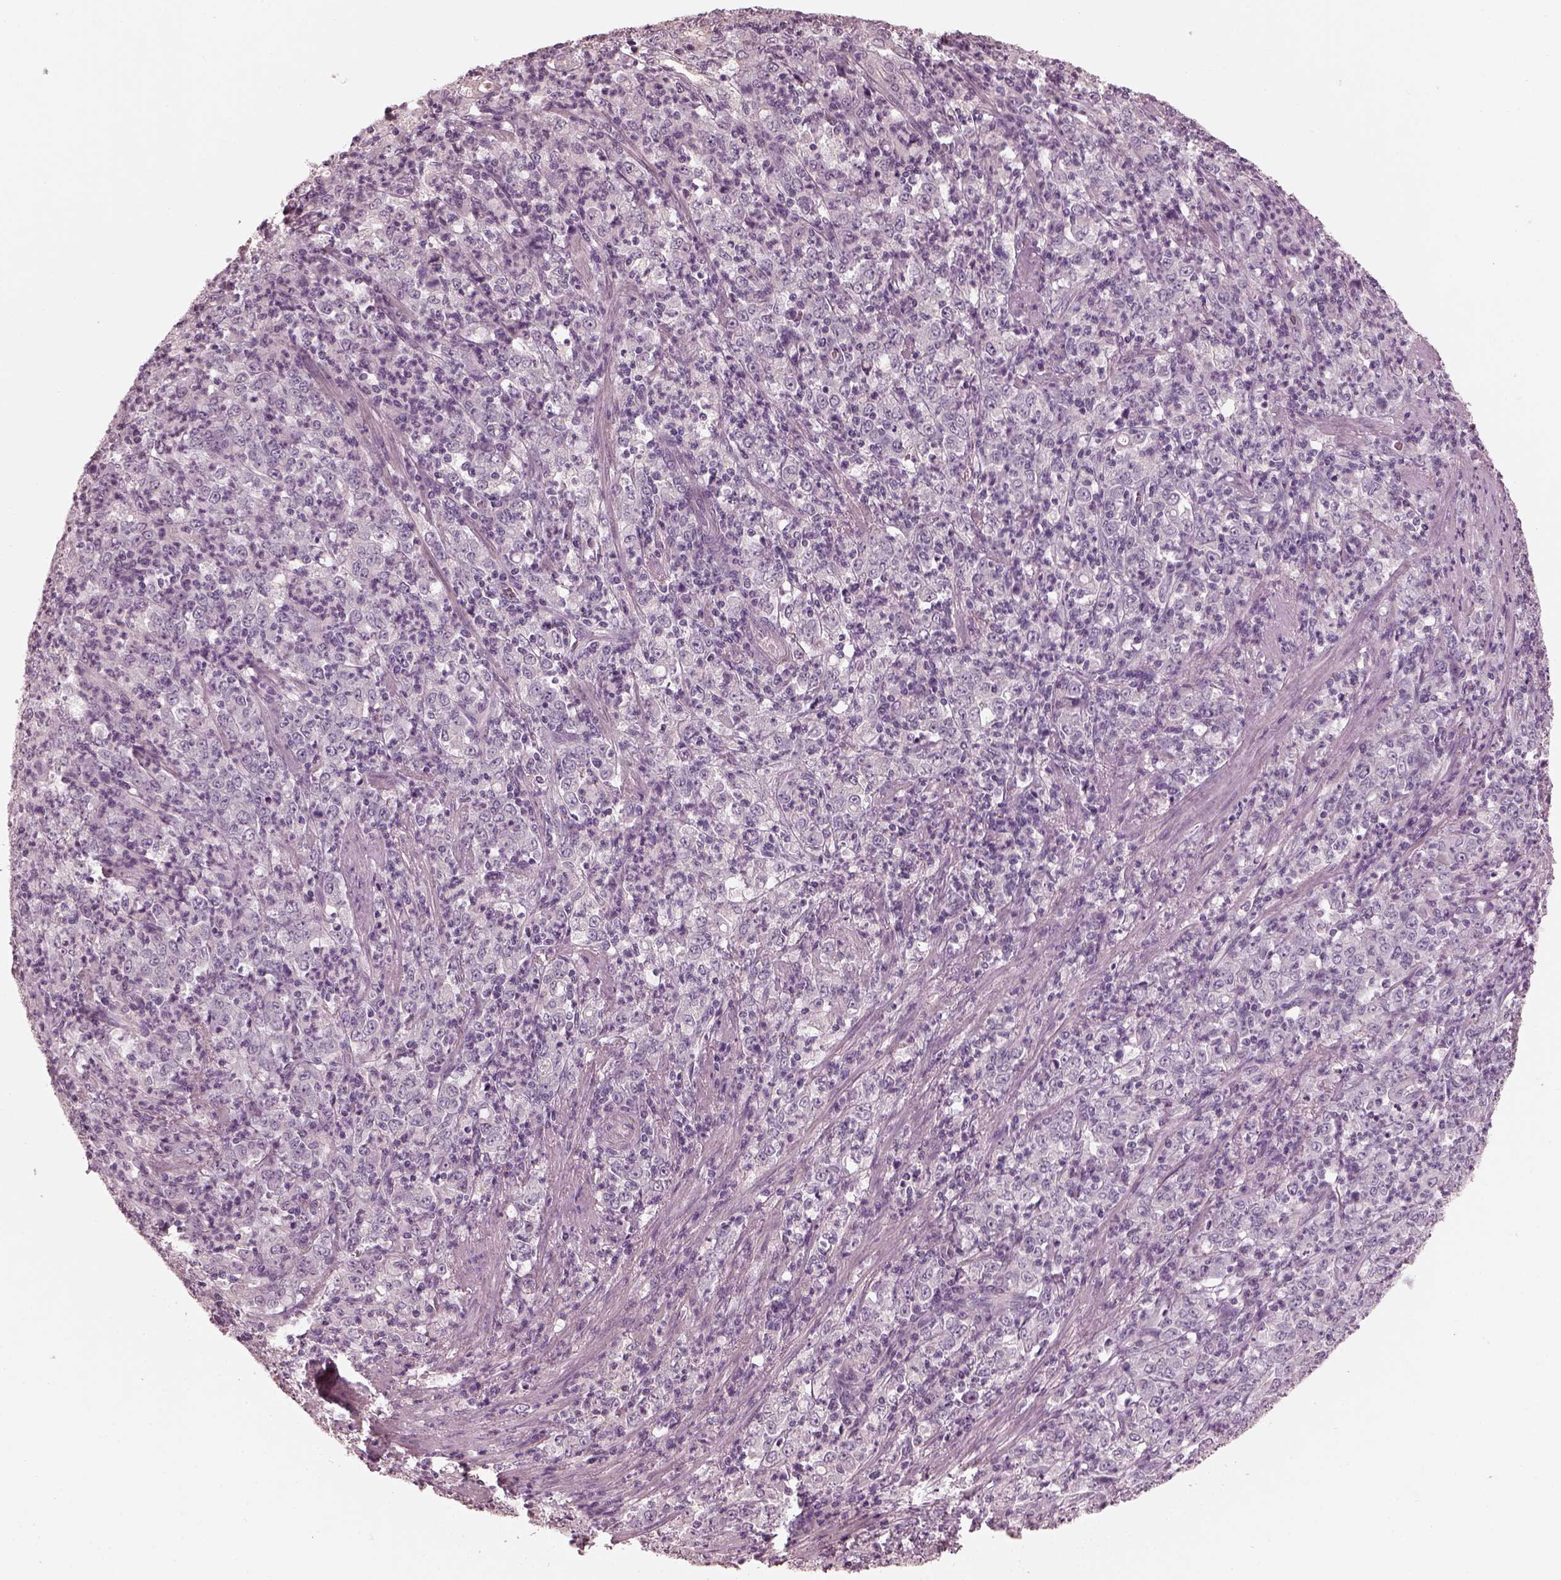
{"staining": {"intensity": "negative", "quantity": "none", "location": "none"}, "tissue": "stomach cancer", "cell_type": "Tumor cells", "image_type": "cancer", "snomed": [{"axis": "morphology", "description": "Adenocarcinoma, NOS"}, {"axis": "topography", "description": "Stomach, lower"}], "caption": "IHC image of neoplastic tissue: human adenocarcinoma (stomach) stained with DAB (3,3'-diaminobenzidine) exhibits no significant protein expression in tumor cells.", "gene": "OPTC", "patient": {"sex": "female", "age": 71}}